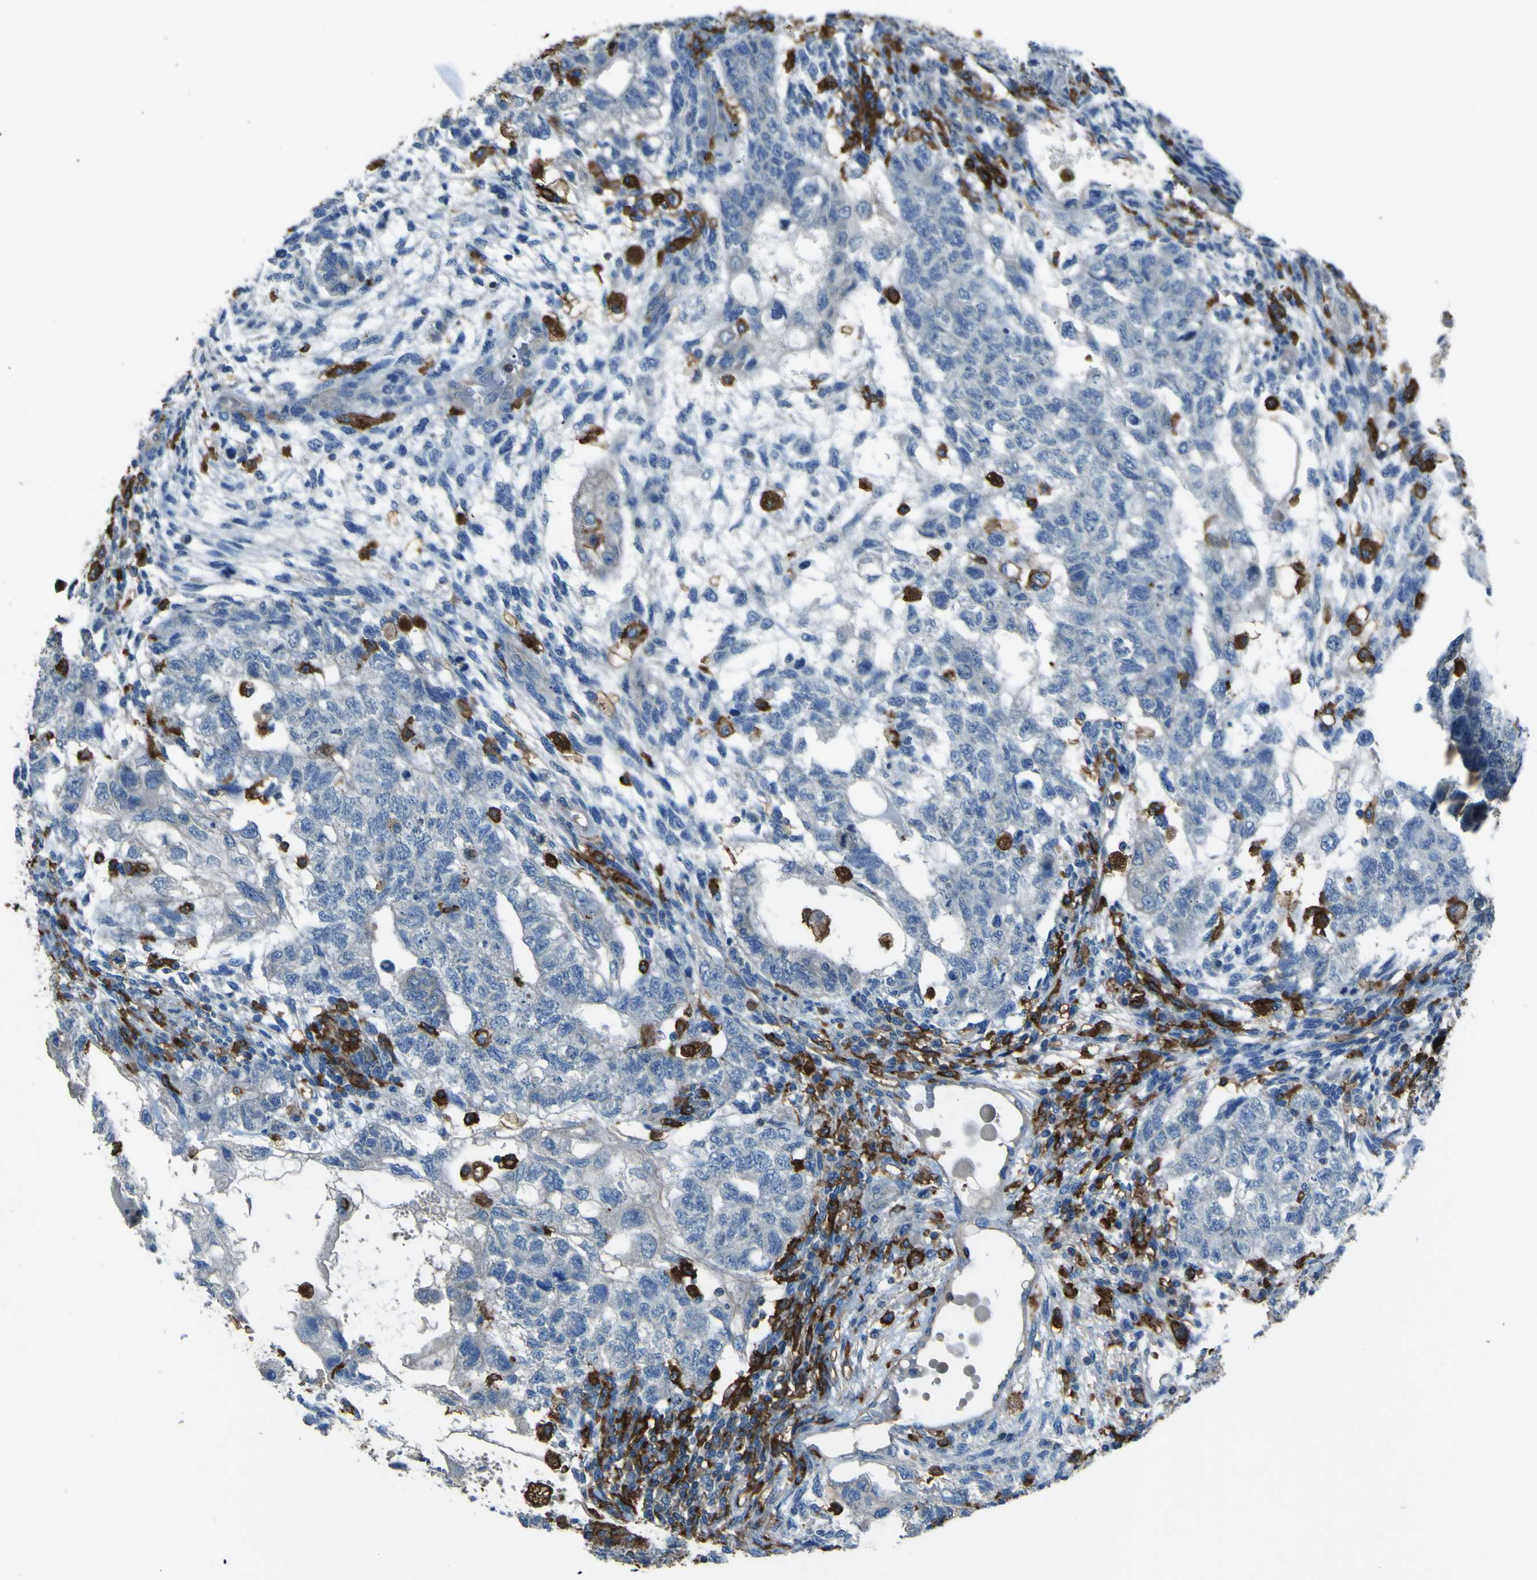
{"staining": {"intensity": "negative", "quantity": "none", "location": "none"}, "tissue": "testis cancer", "cell_type": "Tumor cells", "image_type": "cancer", "snomed": [{"axis": "morphology", "description": "Normal tissue, NOS"}, {"axis": "morphology", "description": "Carcinoma, Embryonal, NOS"}, {"axis": "topography", "description": "Testis"}], "caption": "An image of human testis cancer is negative for staining in tumor cells.", "gene": "LAIR1", "patient": {"sex": "male", "age": 36}}